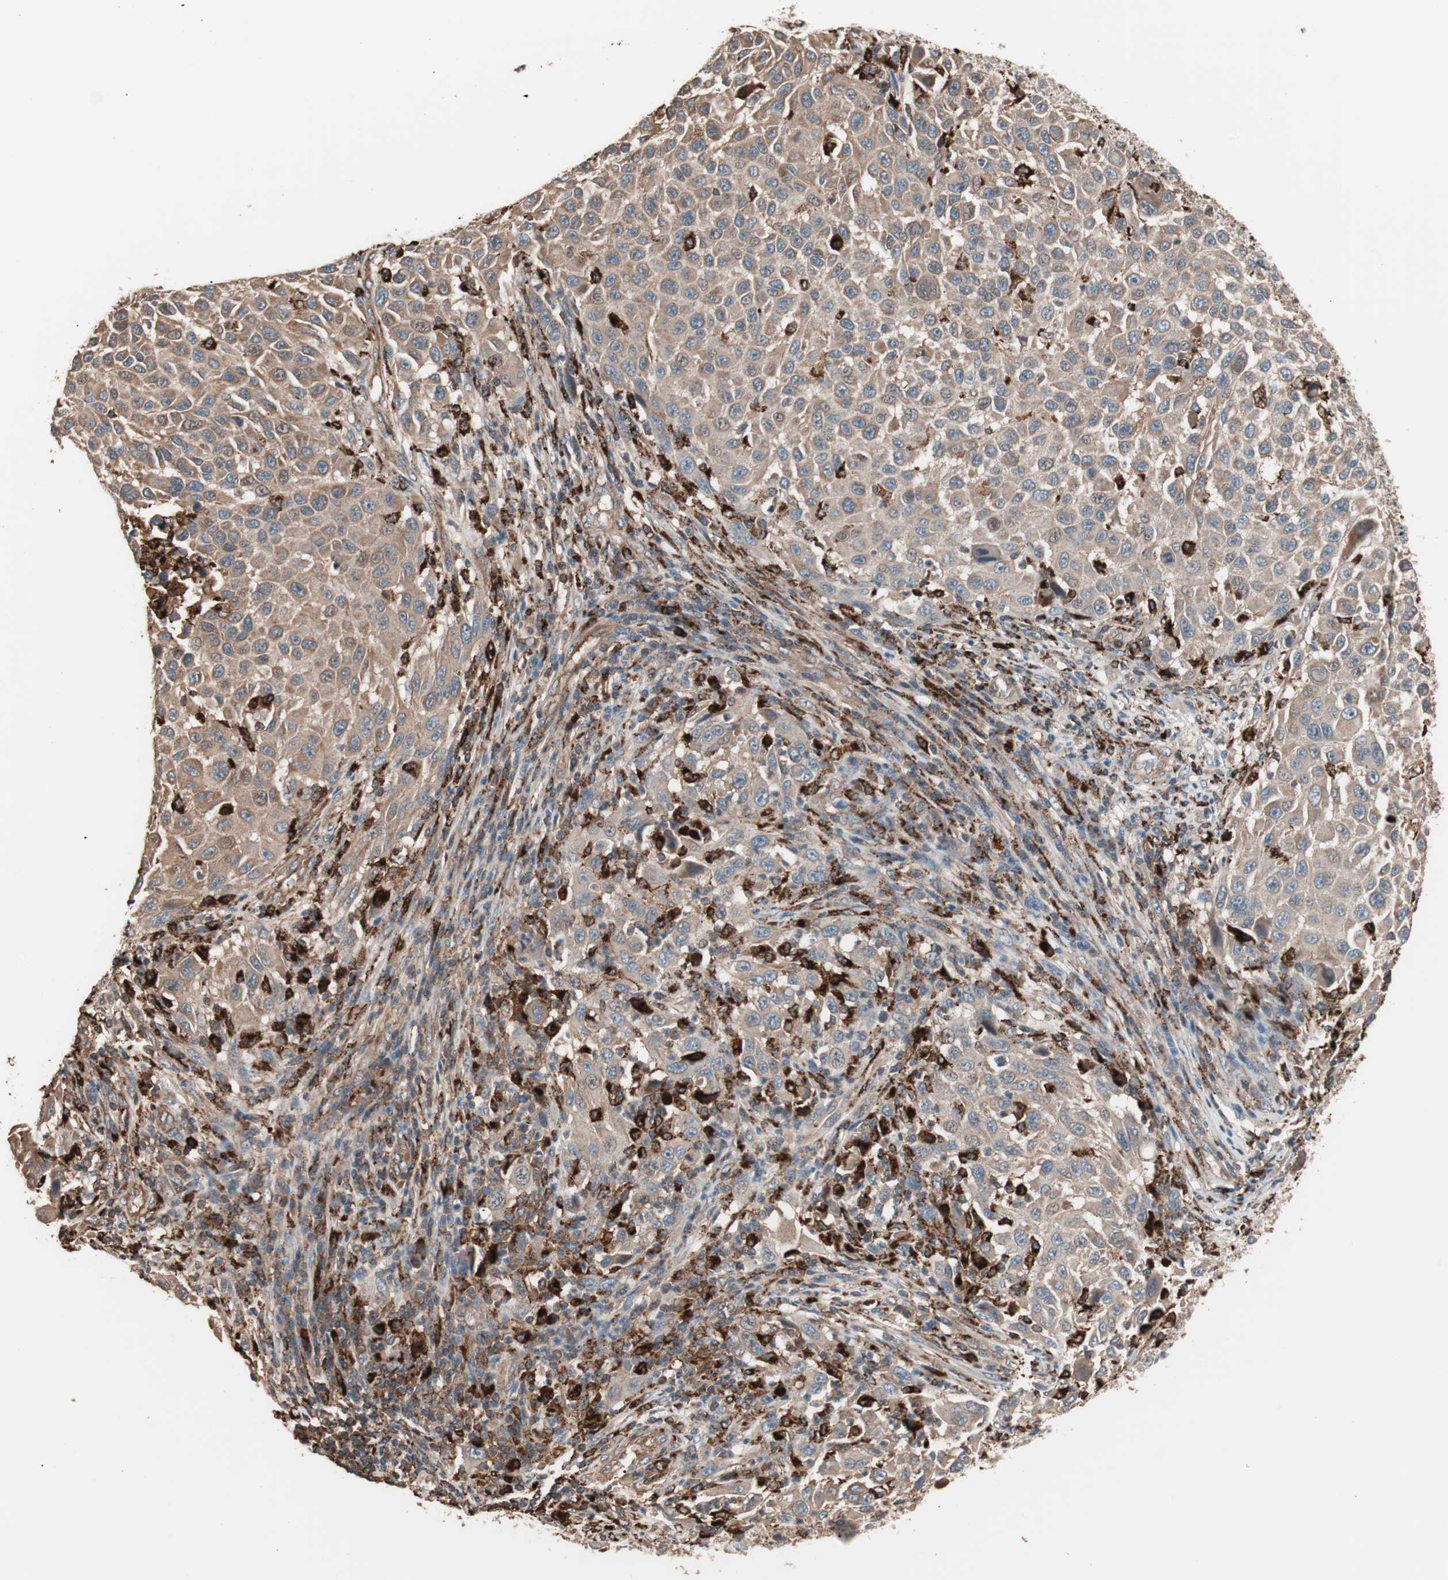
{"staining": {"intensity": "moderate", "quantity": ">75%", "location": "cytoplasmic/membranous"}, "tissue": "melanoma", "cell_type": "Tumor cells", "image_type": "cancer", "snomed": [{"axis": "morphology", "description": "Malignant melanoma, Metastatic site"}, {"axis": "topography", "description": "Lymph node"}], "caption": "Brown immunohistochemical staining in human malignant melanoma (metastatic site) displays moderate cytoplasmic/membranous positivity in about >75% of tumor cells.", "gene": "CCT3", "patient": {"sex": "male", "age": 61}}